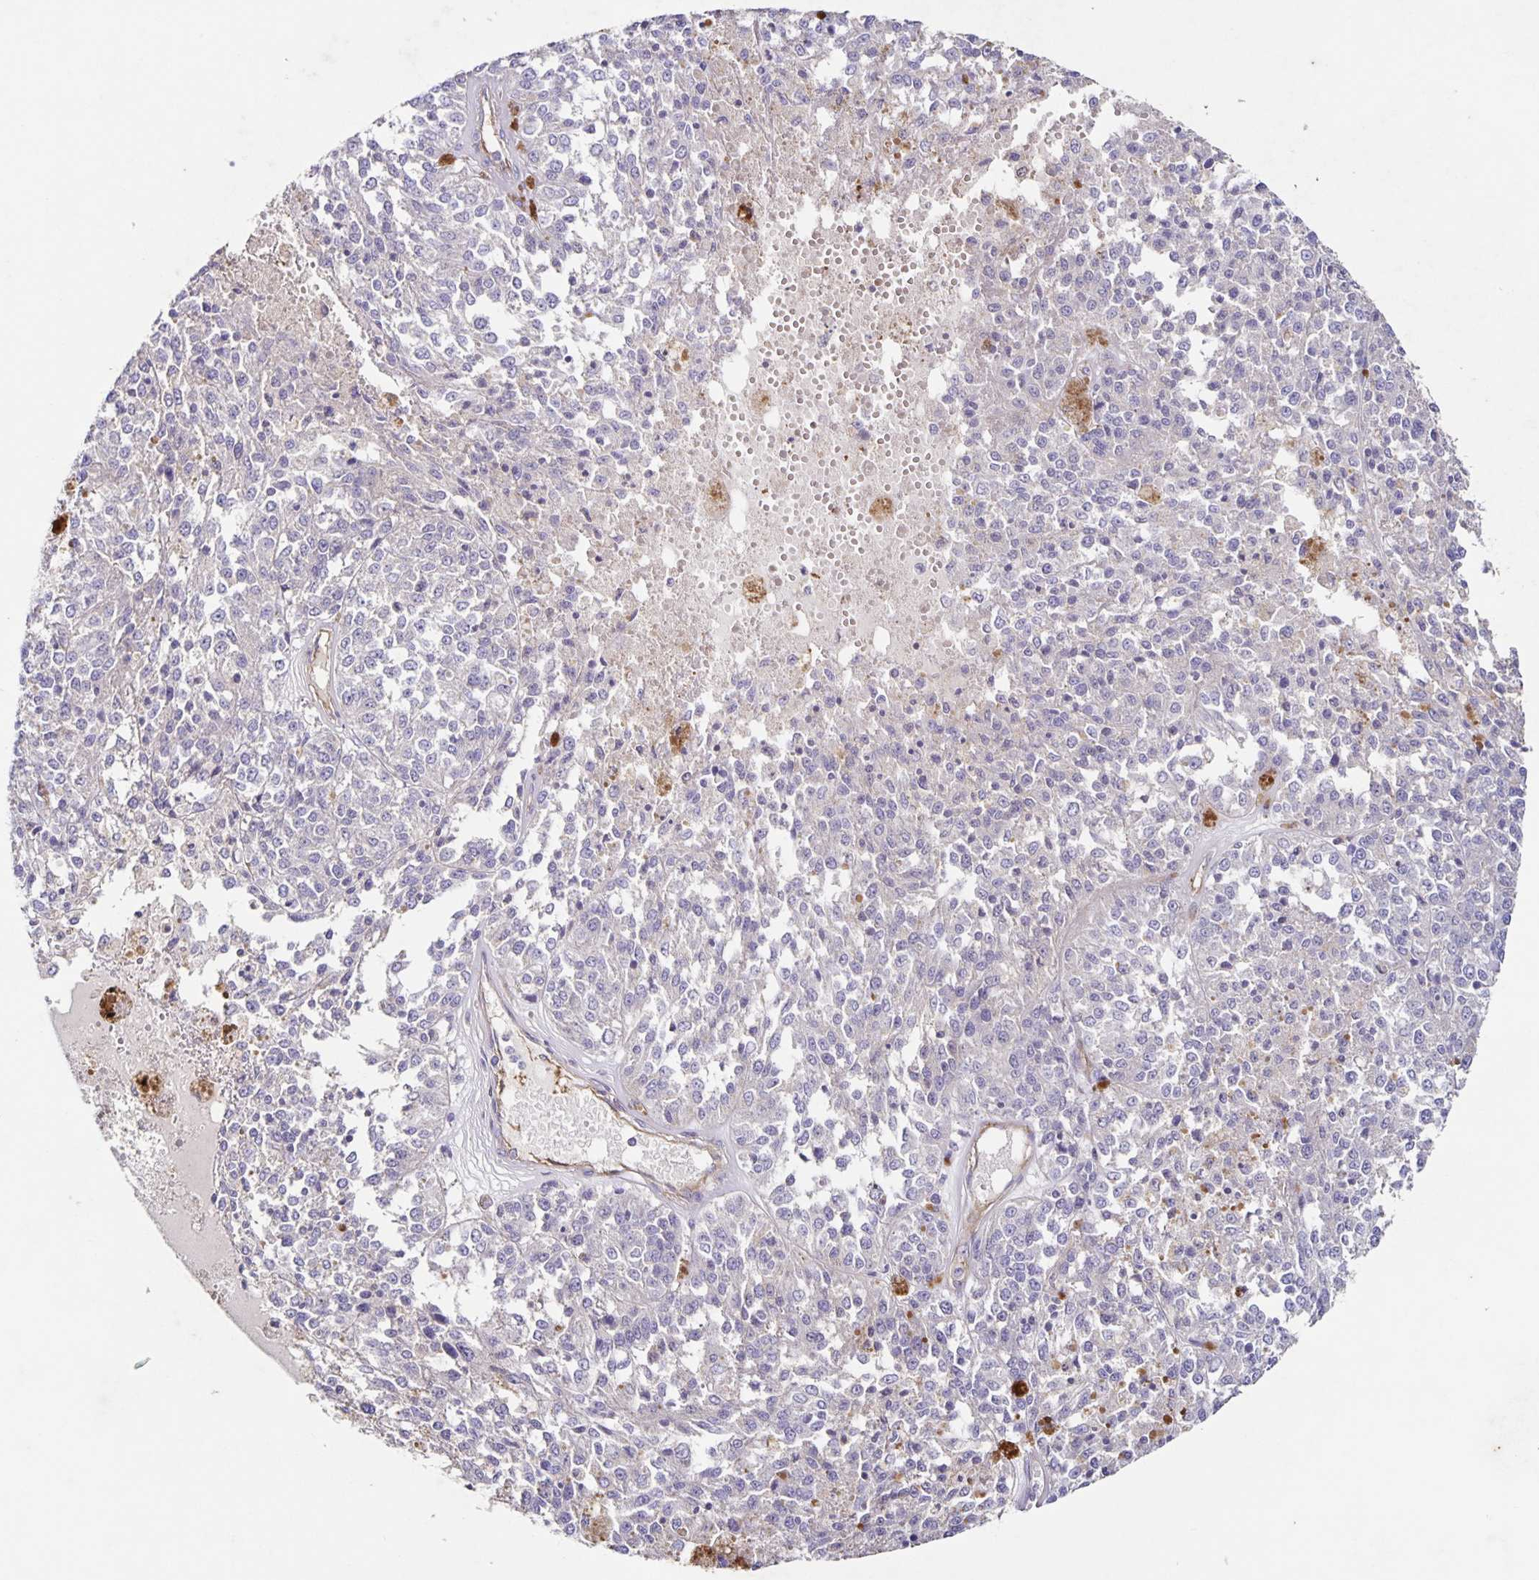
{"staining": {"intensity": "negative", "quantity": "none", "location": "none"}, "tissue": "melanoma", "cell_type": "Tumor cells", "image_type": "cancer", "snomed": [{"axis": "morphology", "description": "Malignant melanoma, Metastatic site"}, {"axis": "topography", "description": "Lymph node"}], "caption": "This is an IHC histopathology image of human malignant melanoma (metastatic site). There is no positivity in tumor cells.", "gene": "ITGA2", "patient": {"sex": "female", "age": 64}}